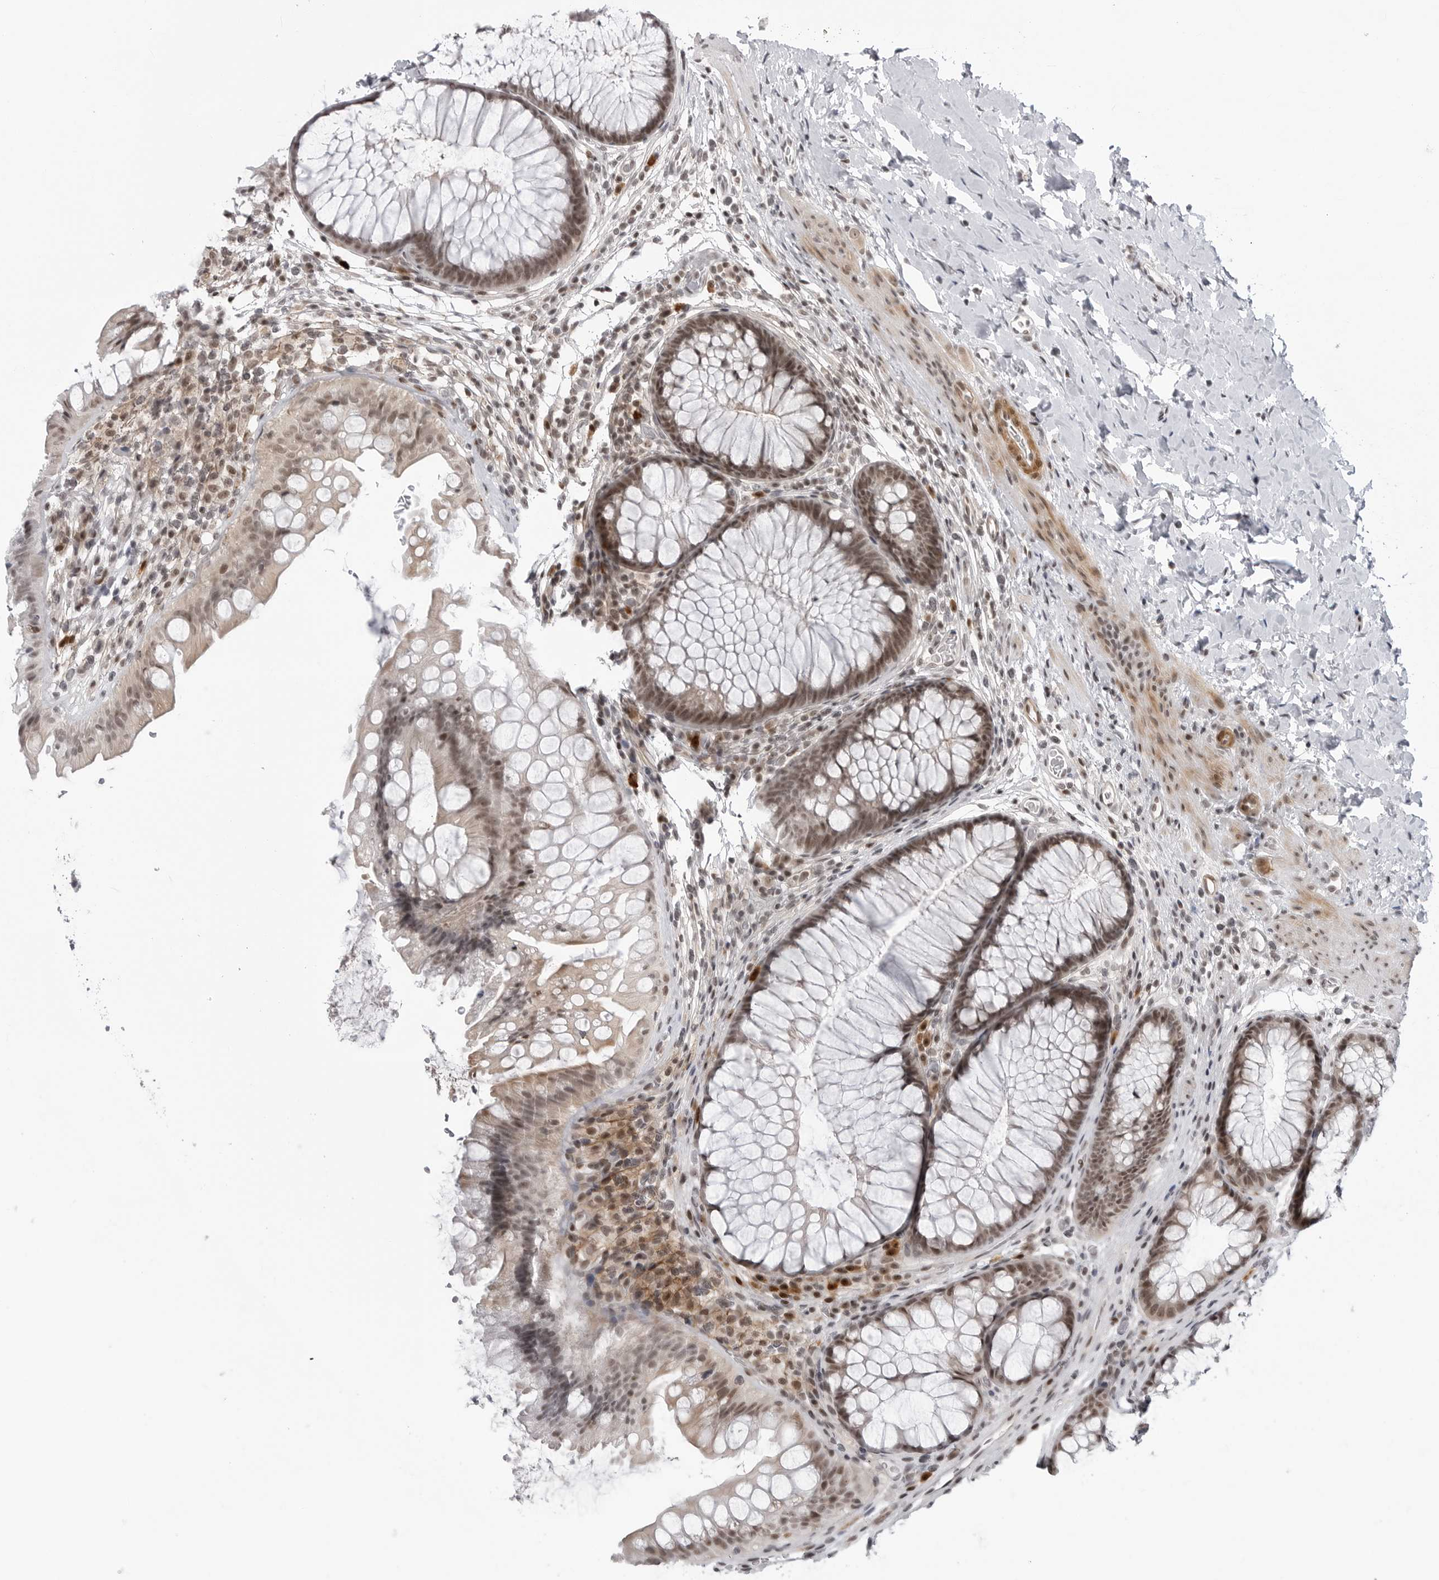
{"staining": {"intensity": "moderate", "quantity": ">75%", "location": "cytoplasmic/membranous,nuclear"}, "tissue": "colon", "cell_type": "Endothelial cells", "image_type": "normal", "snomed": [{"axis": "morphology", "description": "Normal tissue, NOS"}, {"axis": "topography", "description": "Colon"}], "caption": "Colon stained for a protein (brown) reveals moderate cytoplasmic/membranous,nuclear positive staining in approximately >75% of endothelial cells.", "gene": "TRIM66", "patient": {"sex": "female", "age": 62}}